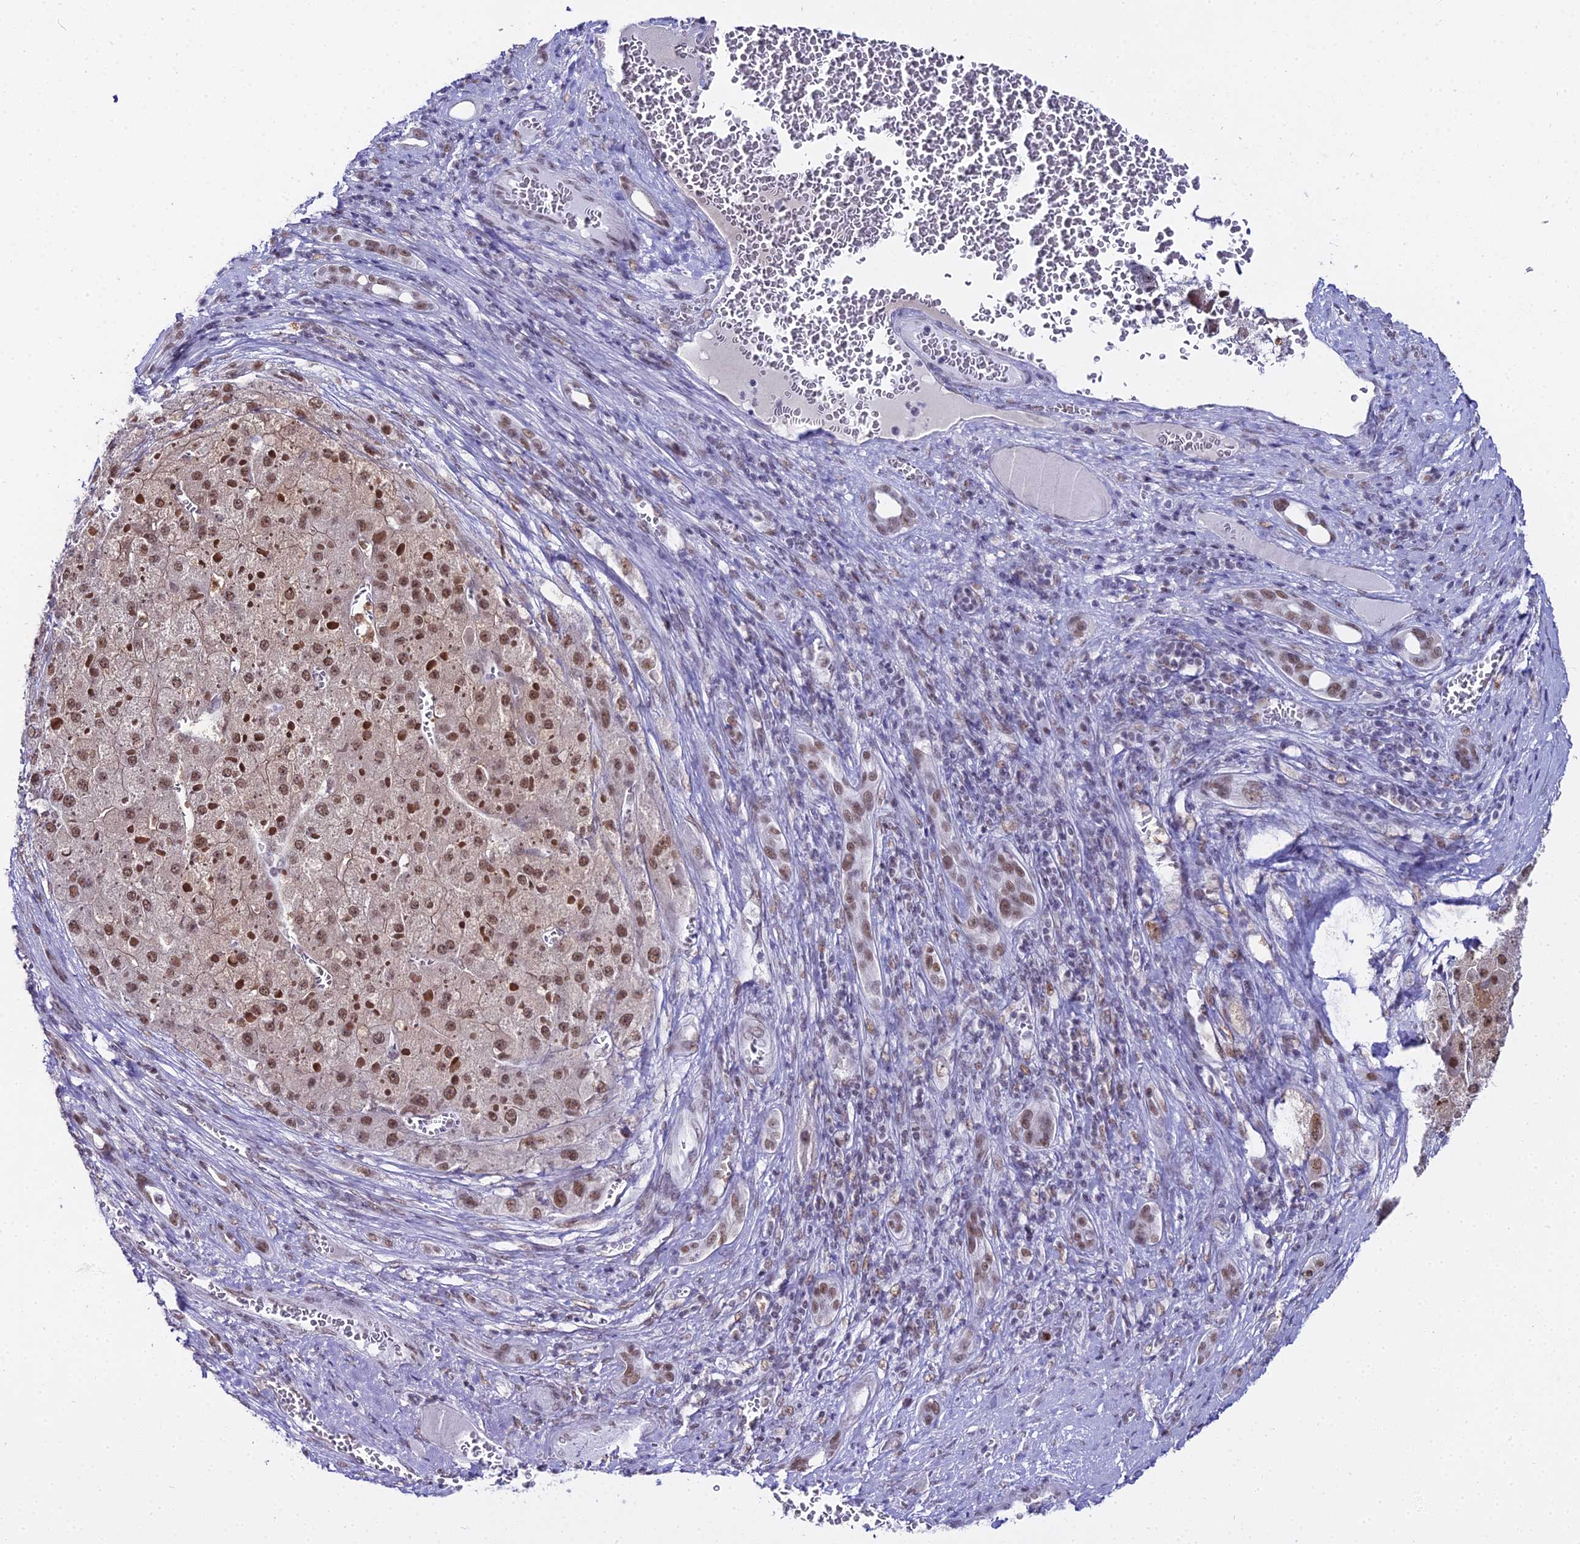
{"staining": {"intensity": "moderate", "quantity": ">75%", "location": "nuclear"}, "tissue": "liver cancer", "cell_type": "Tumor cells", "image_type": "cancer", "snomed": [{"axis": "morphology", "description": "Carcinoma, Hepatocellular, NOS"}, {"axis": "topography", "description": "Liver"}], "caption": "Immunohistochemistry (IHC) image of hepatocellular carcinoma (liver) stained for a protein (brown), which shows medium levels of moderate nuclear expression in approximately >75% of tumor cells.", "gene": "RBM12", "patient": {"sex": "female", "age": 73}}